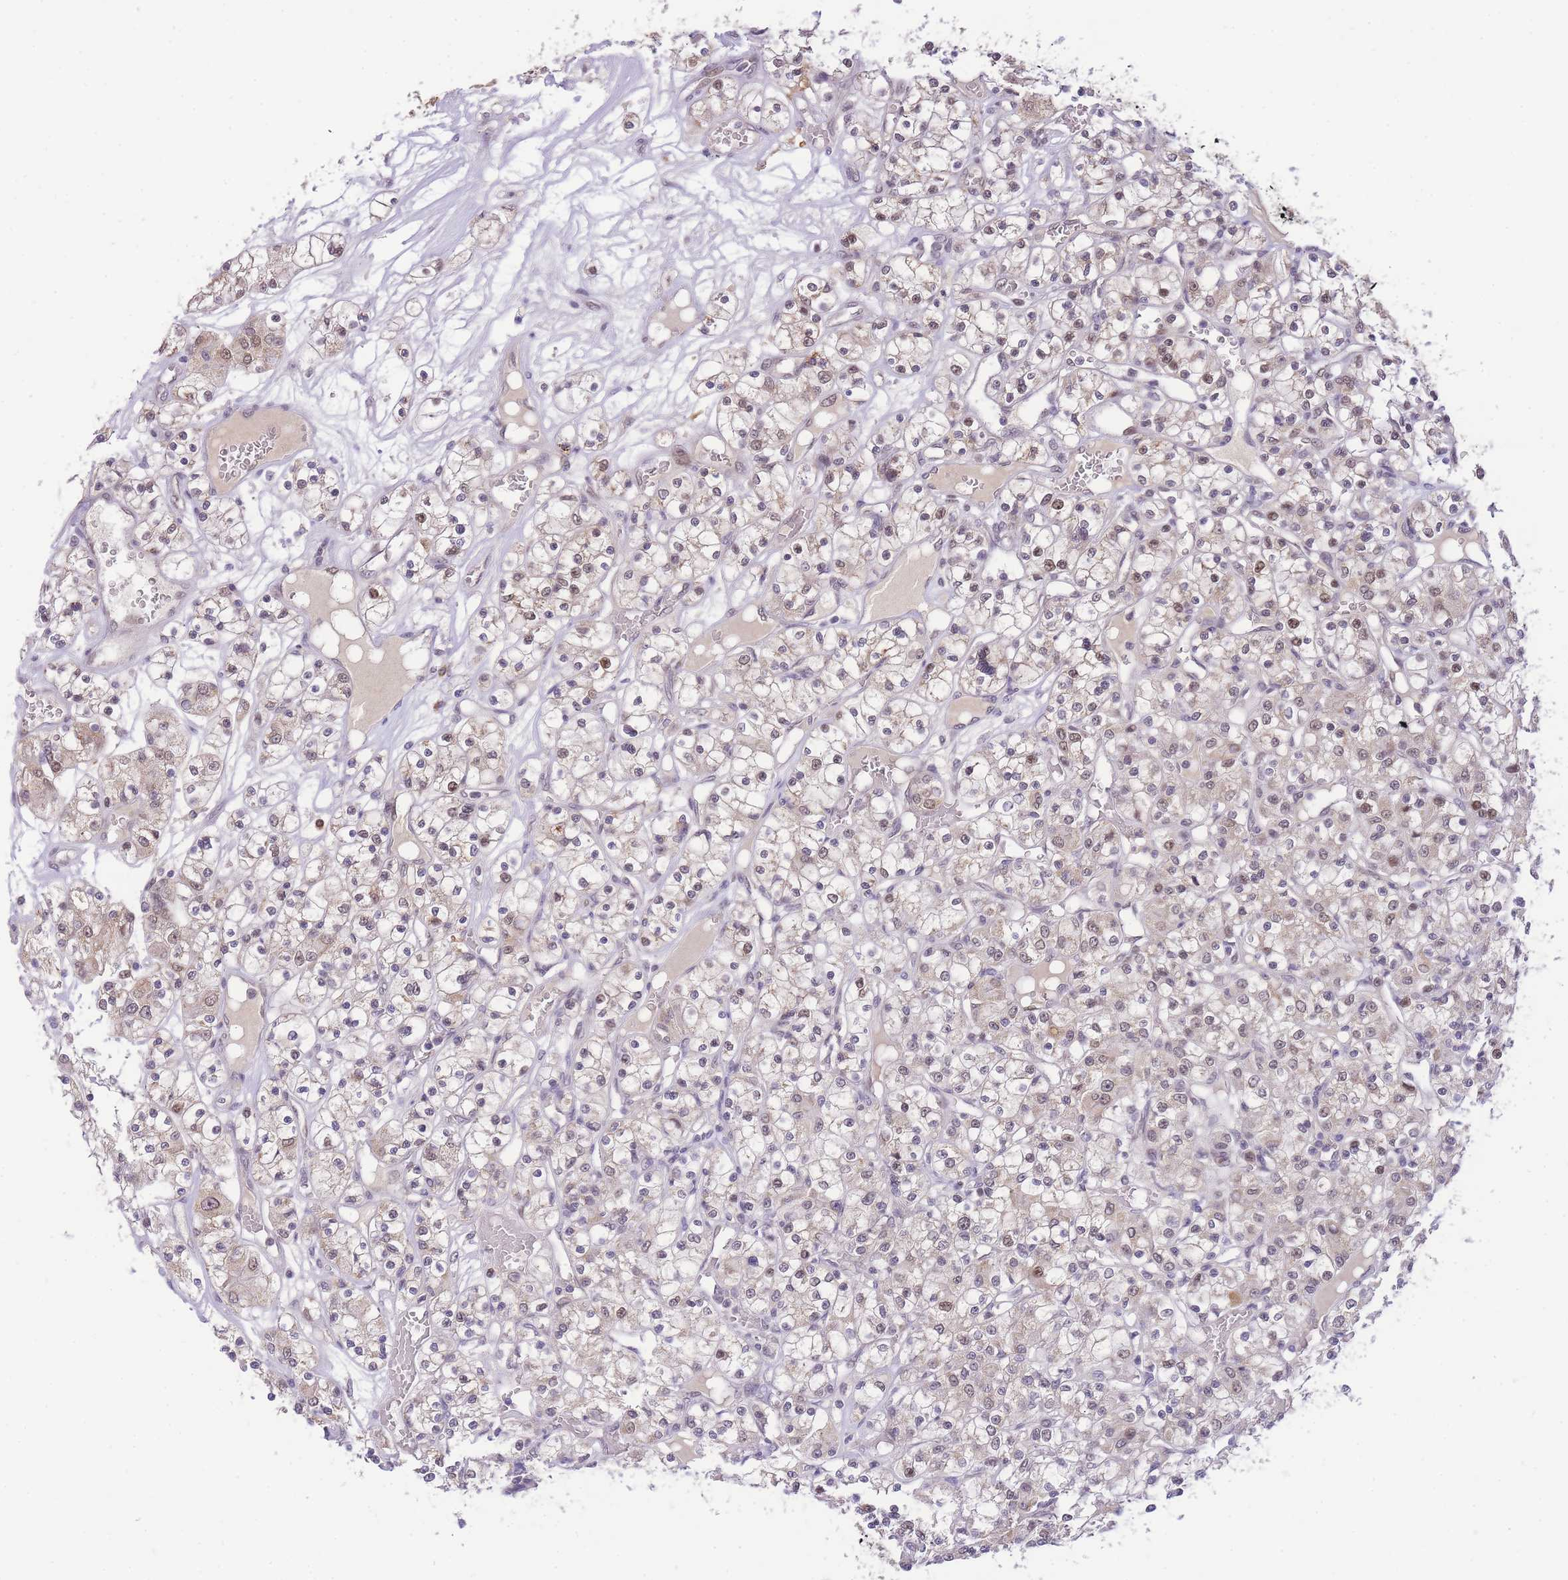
{"staining": {"intensity": "weak", "quantity": "<25%", "location": "cytoplasmic/membranous,nuclear"}, "tissue": "renal cancer", "cell_type": "Tumor cells", "image_type": "cancer", "snomed": [{"axis": "morphology", "description": "Adenocarcinoma, NOS"}, {"axis": "topography", "description": "Kidney"}], "caption": "A micrograph of renal cancer stained for a protein exhibits no brown staining in tumor cells.", "gene": "PUS10", "patient": {"sex": "female", "age": 59}}